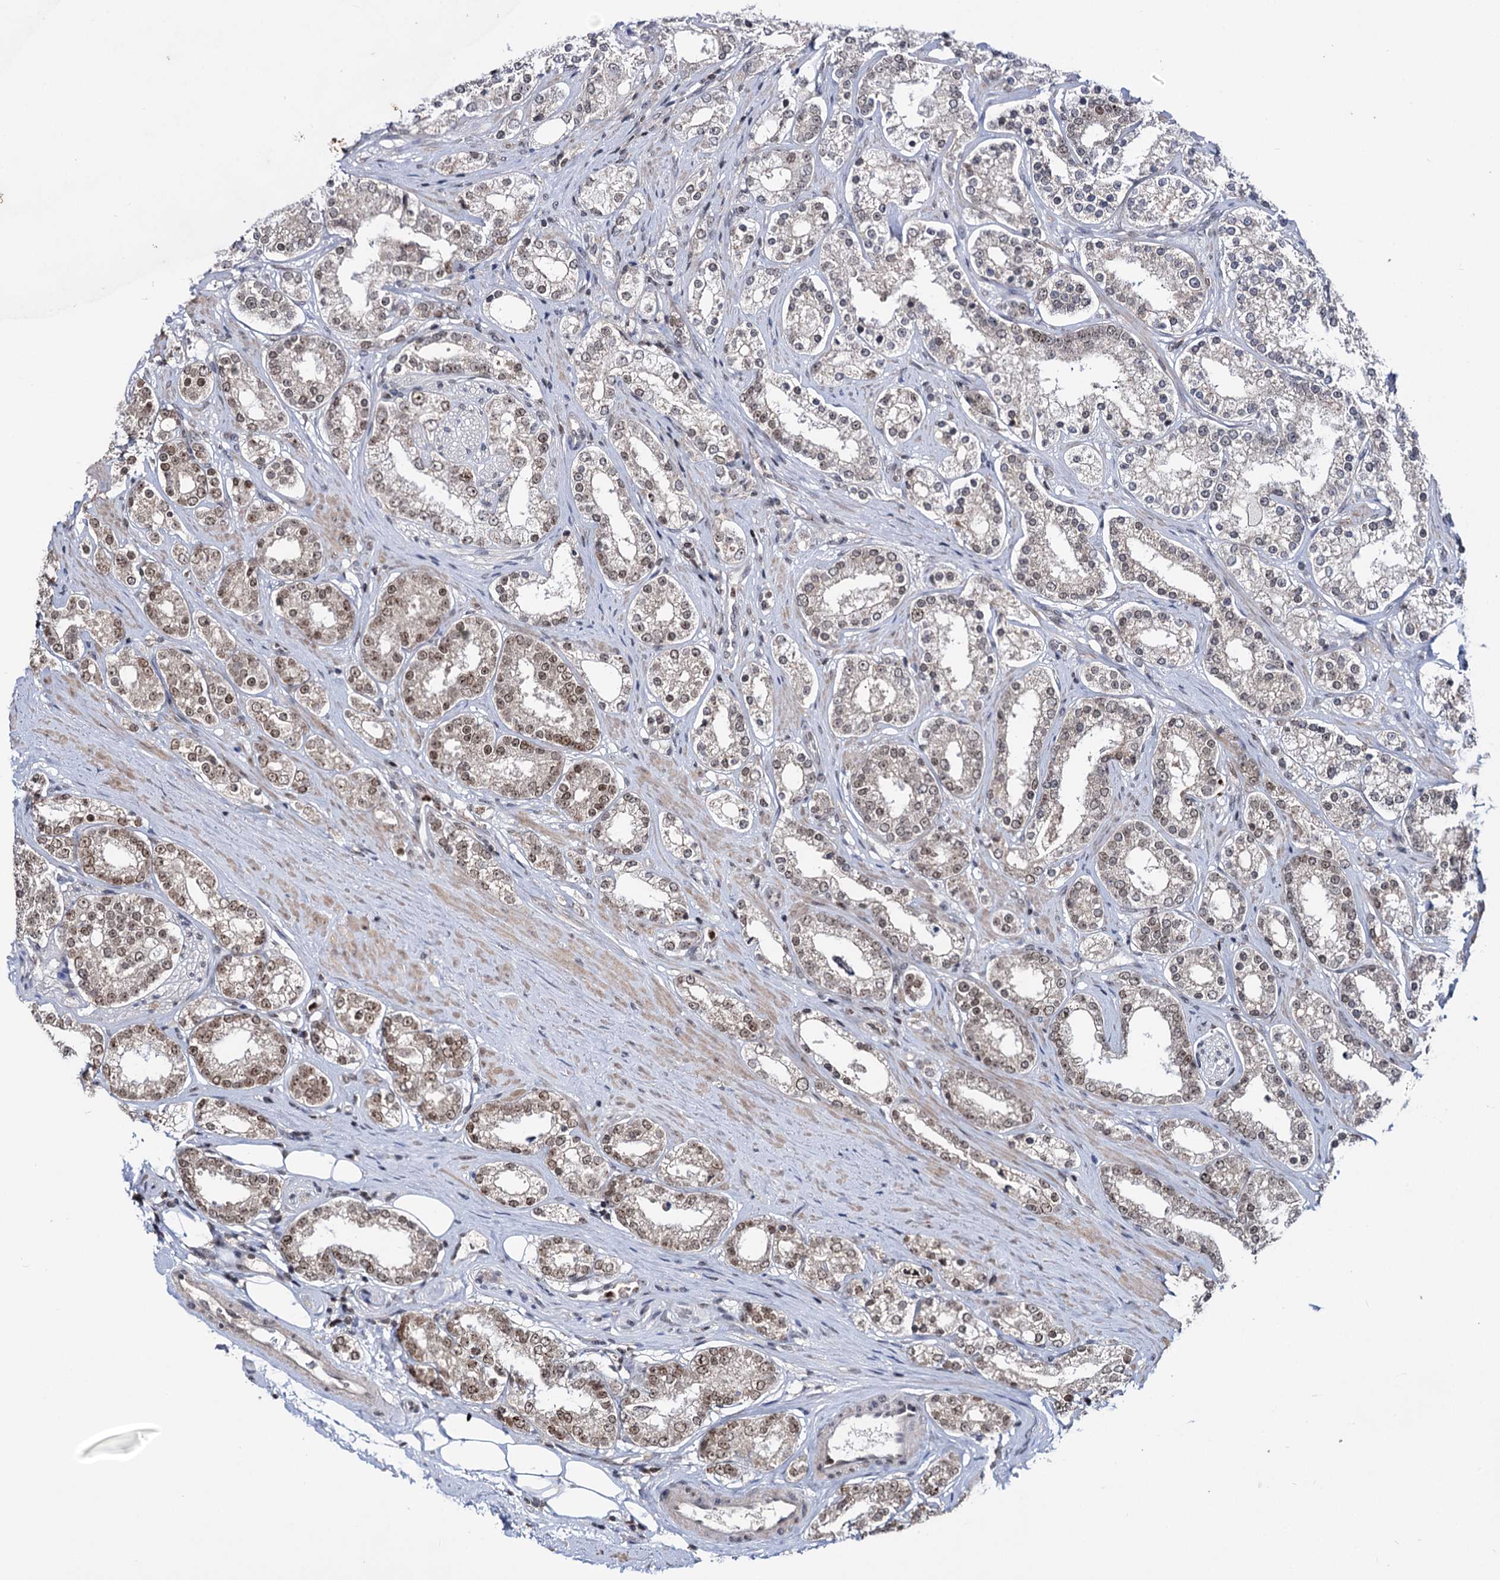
{"staining": {"intensity": "moderate", "quantity": "25%-75%", "location": "nuclear"}, "tissue": "prostate cancer", "cell_type": "Tumor cells", "image_type": "cancer", "snomed": [{"axis": "morphology", "description": "Normal tissue, NOS"}, {"axis": "morphology", "description": "Adenocarcinoma, High grade"}, {"axis": "topography", "description": "Prostate"}], "caption": "A medium amount of moderate nuclear expression is seen in approximately 25%-75% of tumor cells in prostate cancer (adenocarcinoma (high-grade)) tissue.", "gene": "SMCHD1", "patient": {"sex": "male", "age": 83}}